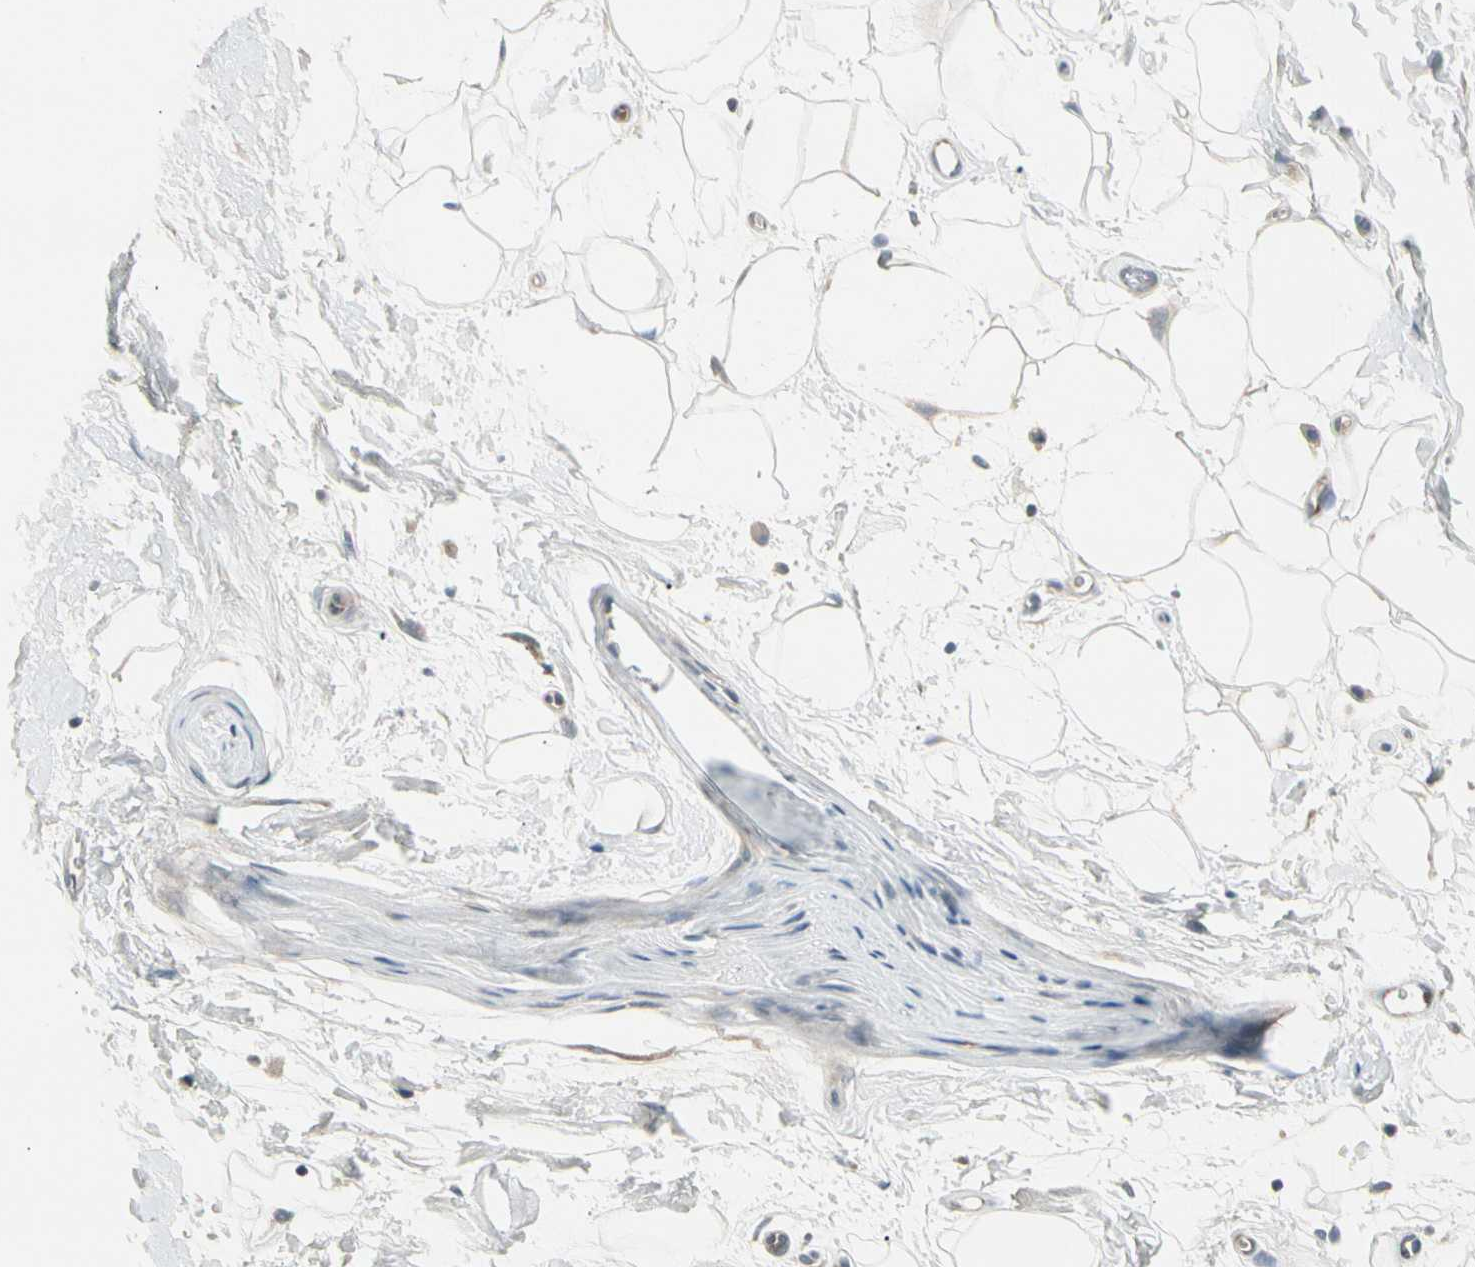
{"staining": {"intensity": "negative", "quantity": "none", "location": "none"}, "tissue": "adipose tissue", "cell_type": "Adipocytes", "image_type": "normal", "snomed": [{"axis": "morphology", "description": "Normal tissue, NOS"}, {"axis": "topography", "description": "Soft tissue"}], "caption": "Human adipose tissue stained for a protein using IHC shows no positivity in adipocytes.", "gene": "PANK2", "patient": {"sex": "male", "age": 72}}